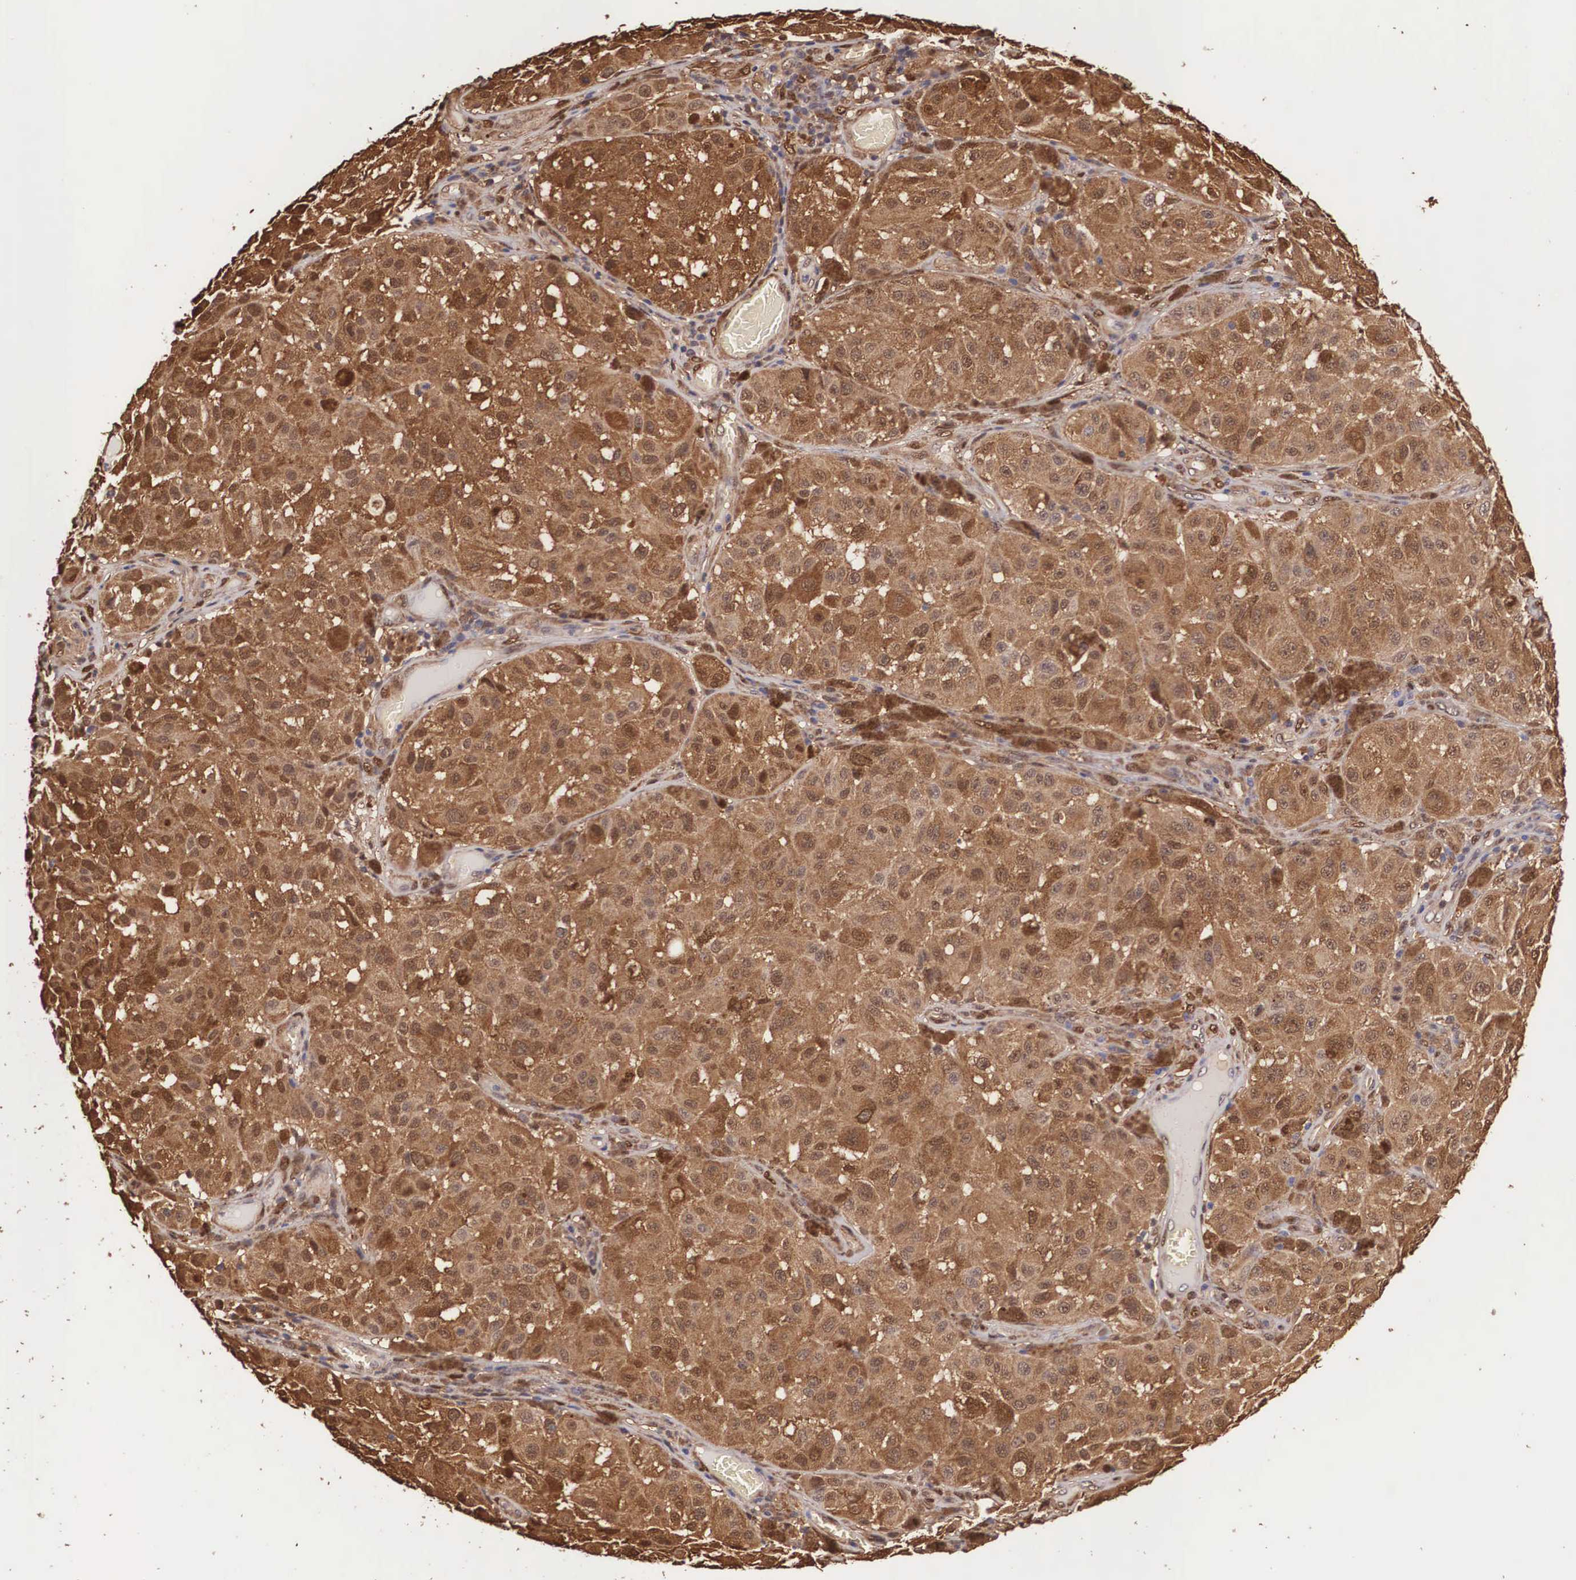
{"staining": {"intensity": "strong", "quantity": ">75%", "location": "cytoplasmic/membranous,nuclear"}, "tissue": "melanoma", "cell_type": "Tumor cells", "image_type": "cancer", "snomed": [{"axis": "morphology", "description": "Malignant melanoma, NOS"}, {"axis": "topography", "description": "Skin"}], "caption": "An immunohistochemistry (IHC) micrograph of neoplastic tissue is shown. Protein staining in brown highlights strong cytoplasmic/membranous and nuclear positivity in melanoma within tumor cells.", "gene": "LGALS1", "patient": {"sex": "female", "age": 64}}